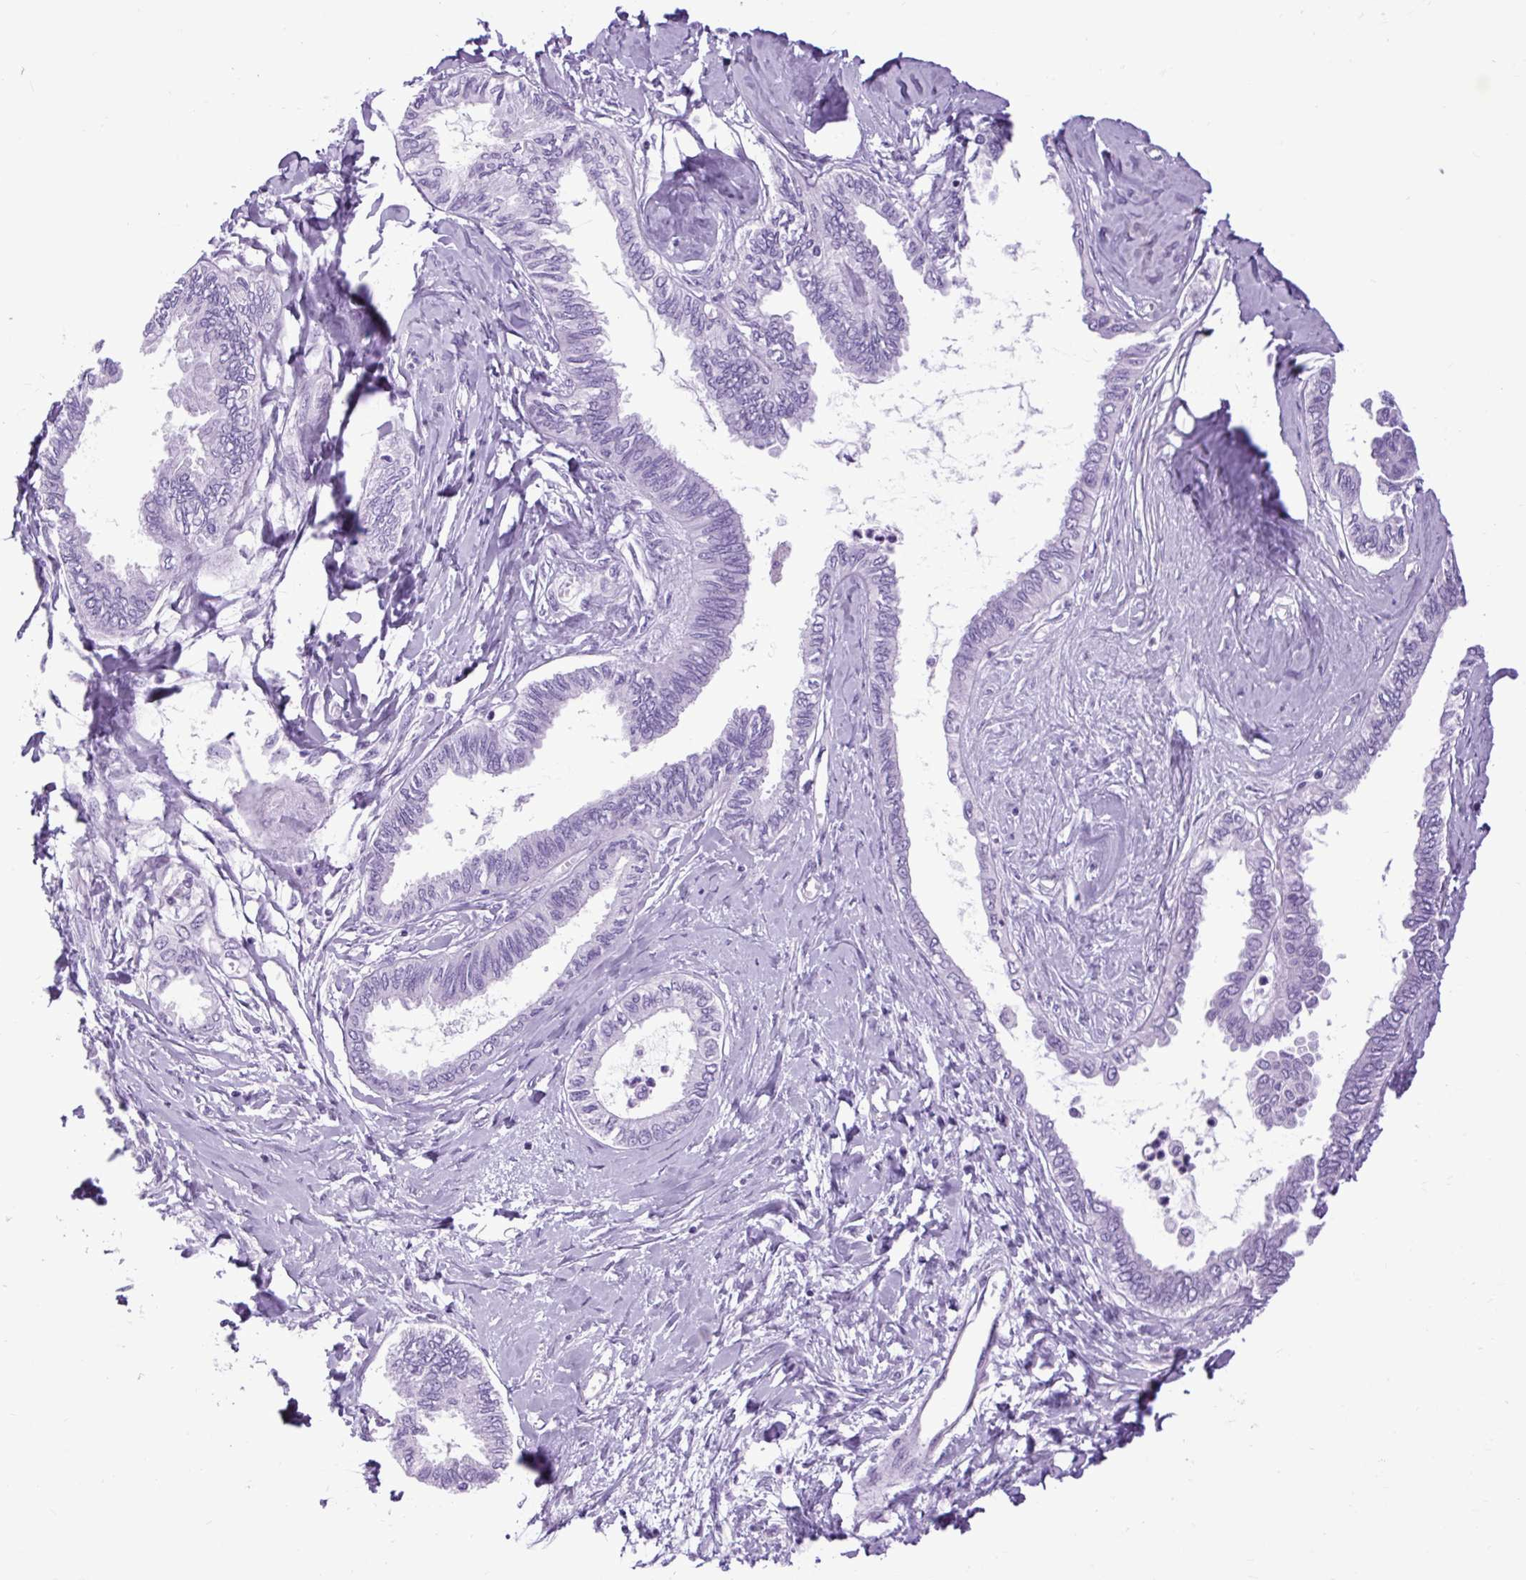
{"staining": {"intensity": "negative", "quantity": "none", "location": "none"}, "tissue": "ovarian cancer", "cell_type": "Tumor cells", "image_type": "cancer", "snomed": [{"axis": "morphology", "description": "Carcinoma, endometroid"}, {"axis": "topography", "description": "Ovary"}], "caption": "DAB immunohistochemical staining of human ovarian cancer exhibits no significant staining in tumor cells.", "gene": "DPP6", "patient": {"sex": "female", "age": 70}}